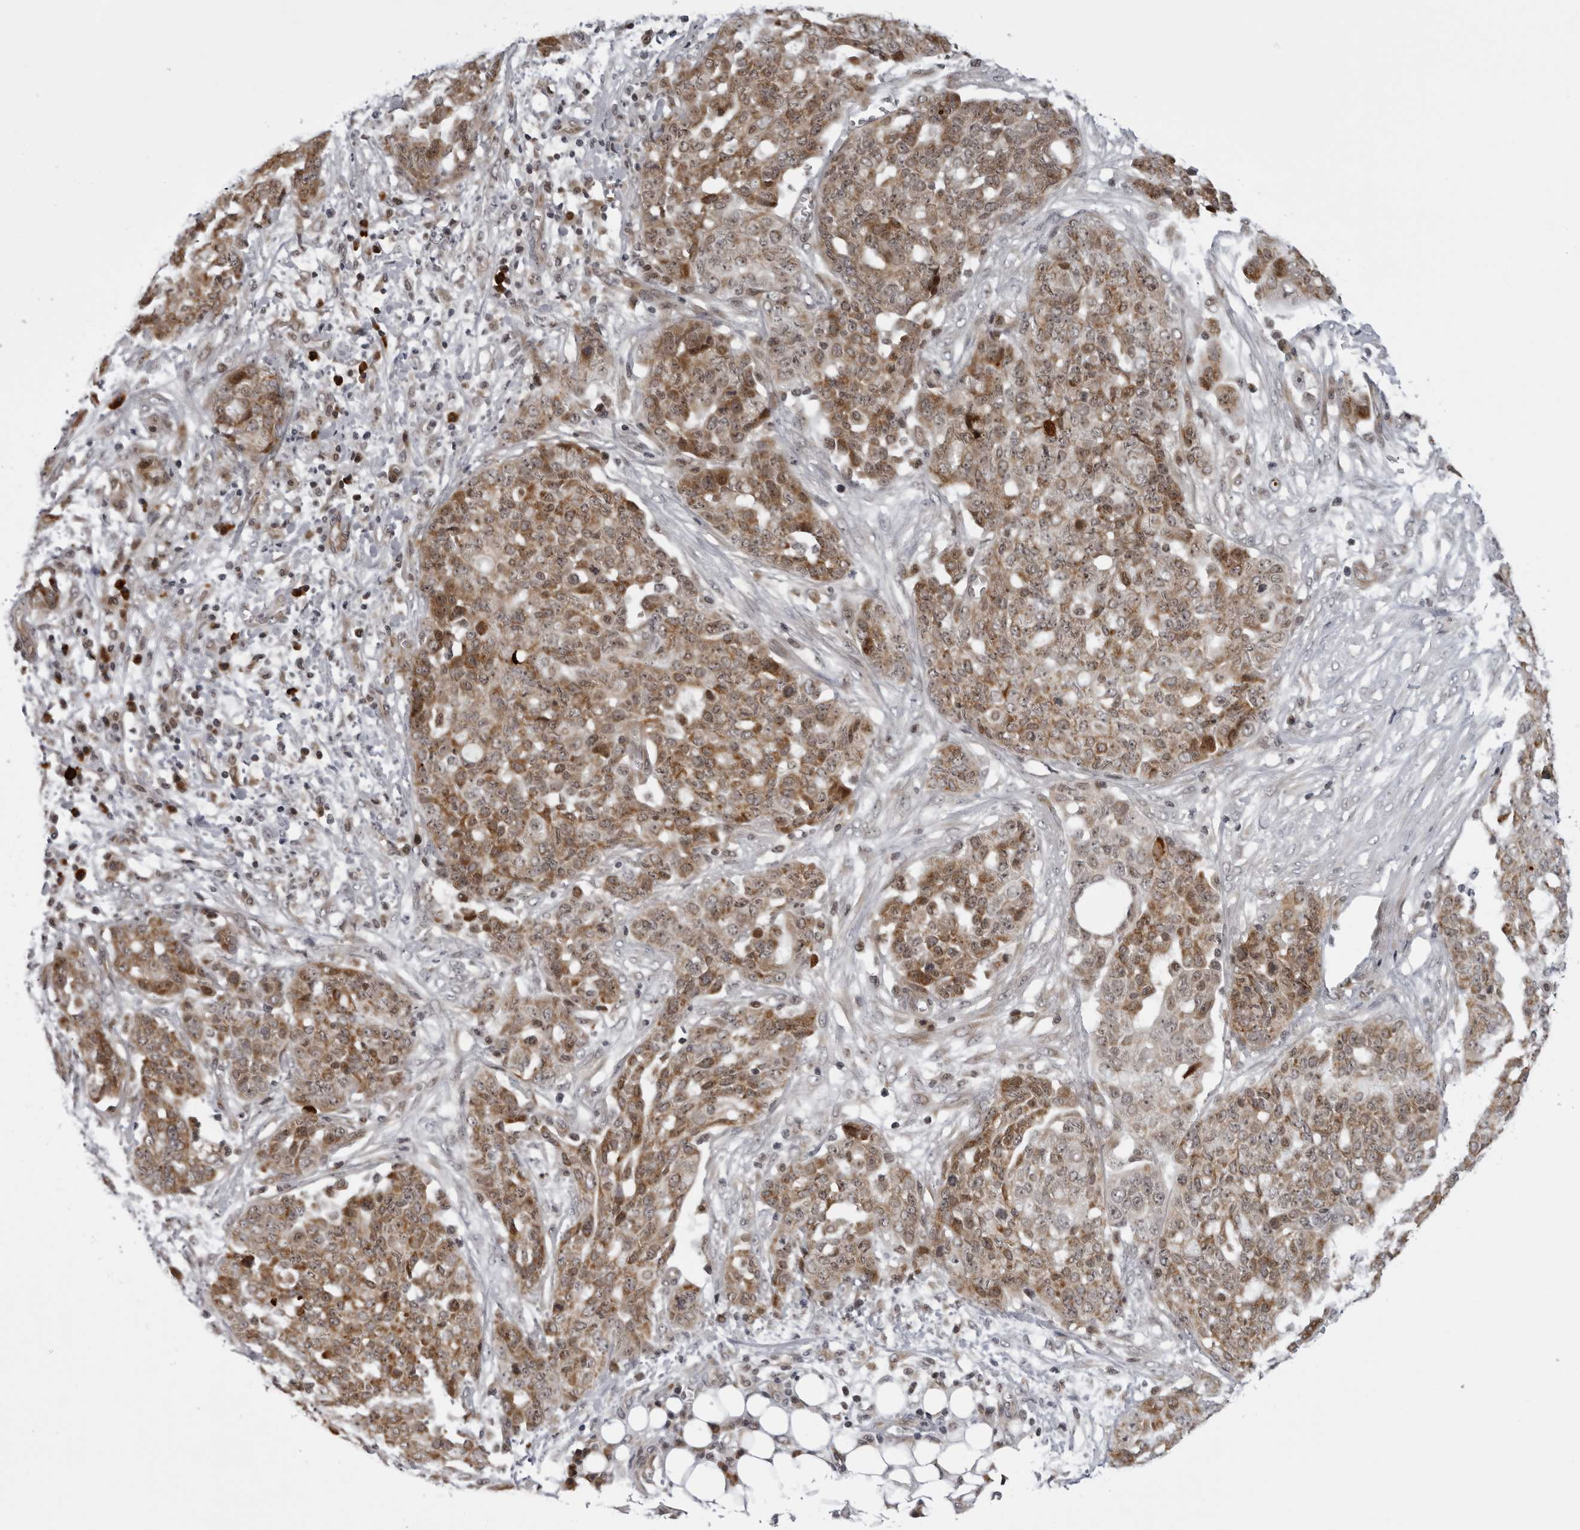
{"staining": {"intensity": "moderate", "quantity": ">75%", "location": "cytoplasmic/membranous"}, "tissue": "ovarian cancer", "cell_type": "Tumor cells", "image_type": "cancer", "snomed": [{"axis": "morphology", "description": "Cystadenocarcinoma, serous, NOS"}, {"axis": "topography", "description": "Soft tissue"}, {"axis": "topography", "description": "Ovary"}], "caption": "Protein expression analysis of ovarian cancer reveals moderate cytoplasmic/membranous positivity in about >75% of tumor cells. The staining was performed using DAB (3,3'-diaminobenzidine) to visualize the protein expression in brown, while the nuclei were stained in blue with hematoxylin (Magnification: 20x).", "gene": "GCSAML", "patient": {"sex": "female", "age": 57}}